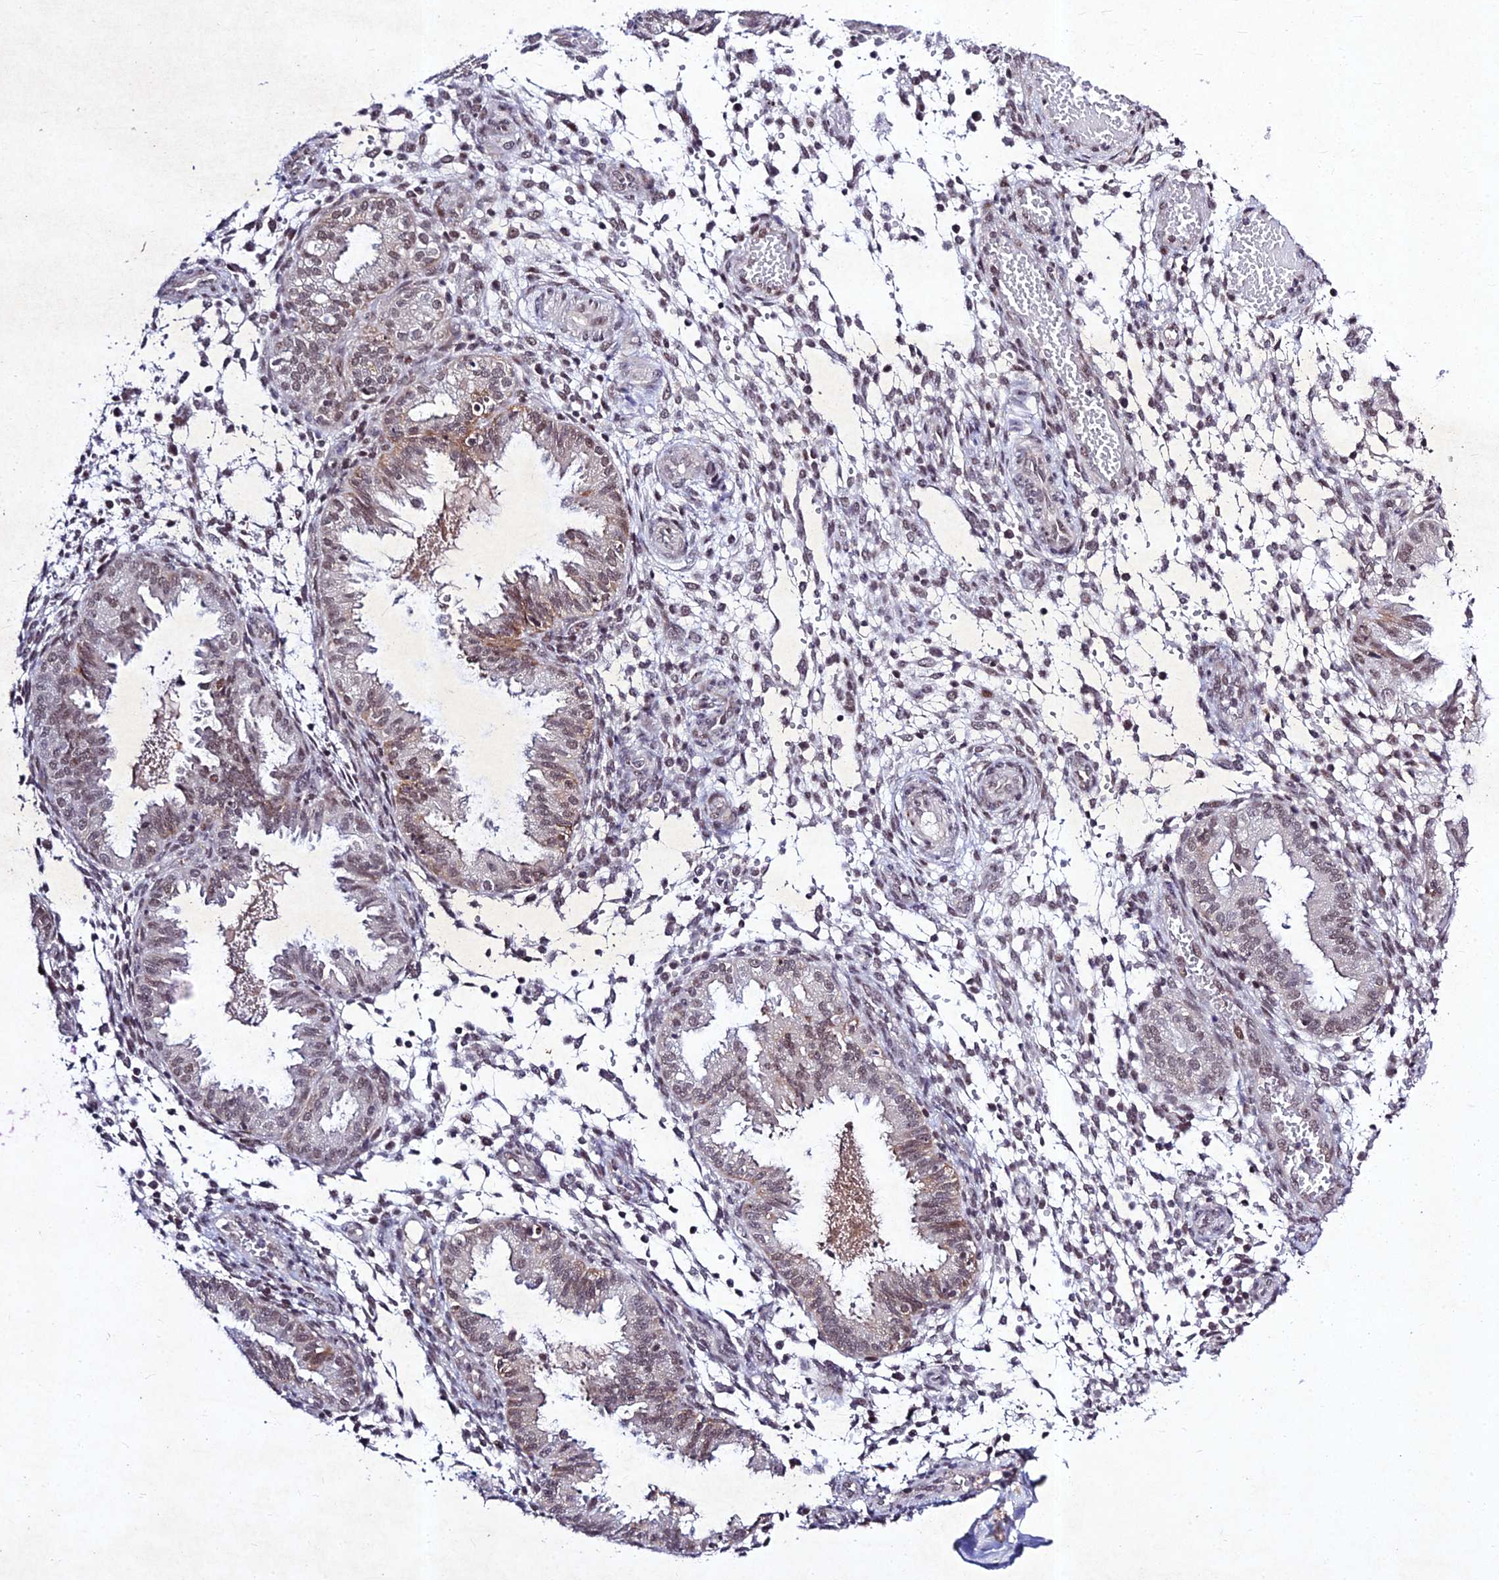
{"staining": {"intensity": "negative", "quantity": "none", "location": "none"}, "tissue": "endometrium", "cell_type": "Cells in endometrial stroma", "image_type": "normal", "snomed": [{"axis": "morphology", "description": "Normal tissue, NOS"}, {"axis": "topography", "description": "Endometrium"}], "caption": "Normal endometrium was stained to show a protein in brown. There is no significant staining in cells in endometrial stroma.", "gene": "RAVER1", "patient": {"sex": "female", "age": 33}}